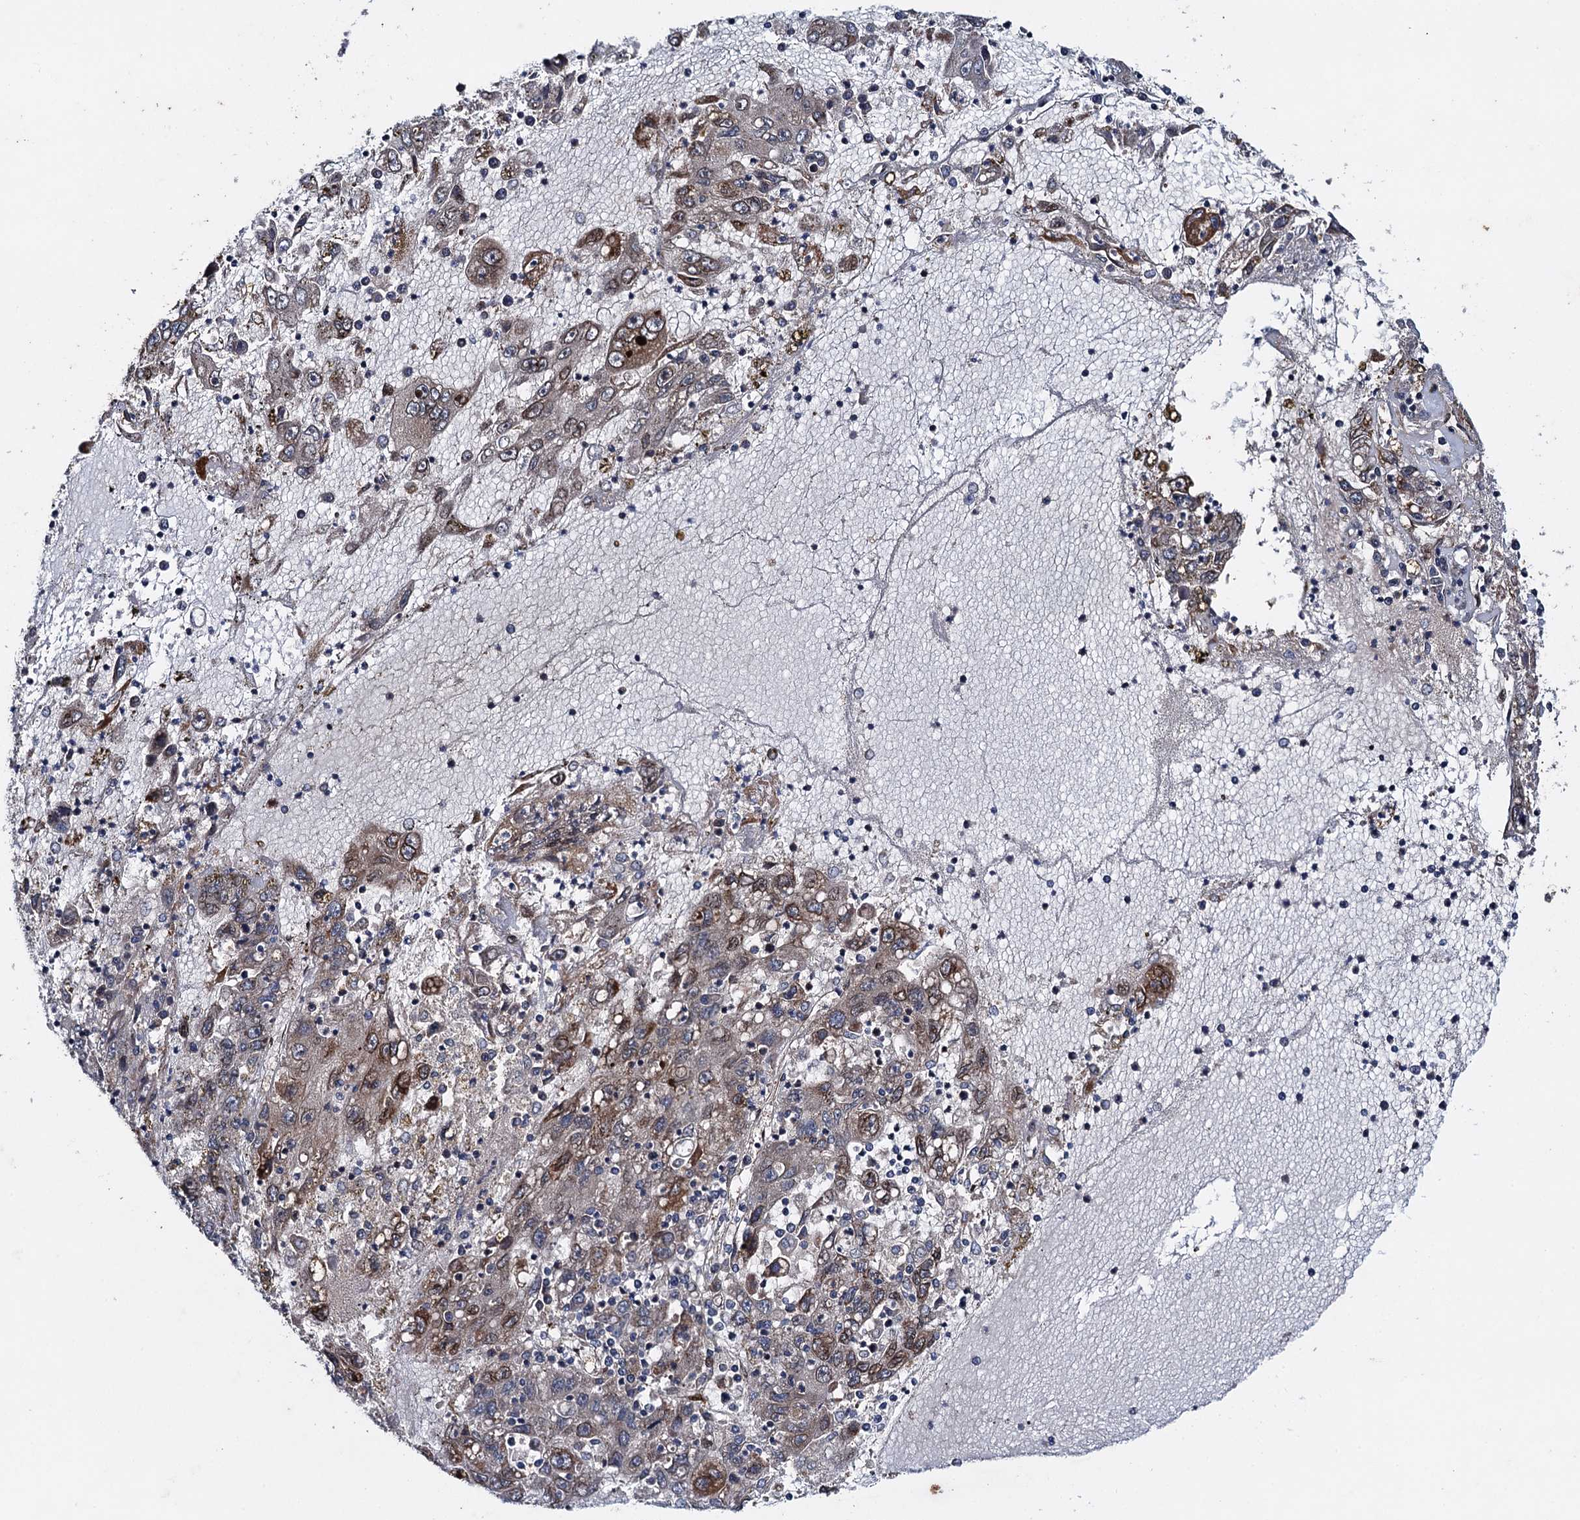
{"staining": {"intensity": "moderate", "quantity": "25%-75%", "location": "cytoplasmic/membranous"}, "tissue": "liver cancer", "cell_type": "Tumor cells", "image_type": "cancer", "snomed": [{"axis": "morphology", "description": "Carcinoma, Hepatocellular, NOS"}, {"axis": "topography", "description": "Liver"}], "caption": "Liver cancer stained with IHC shows moderate cytoplasmic/membranous positivity in approximately 25%-75% of tumor cells.", "gene": "RHOBTB1", "patient": {"sex": "male", "age": 49}}